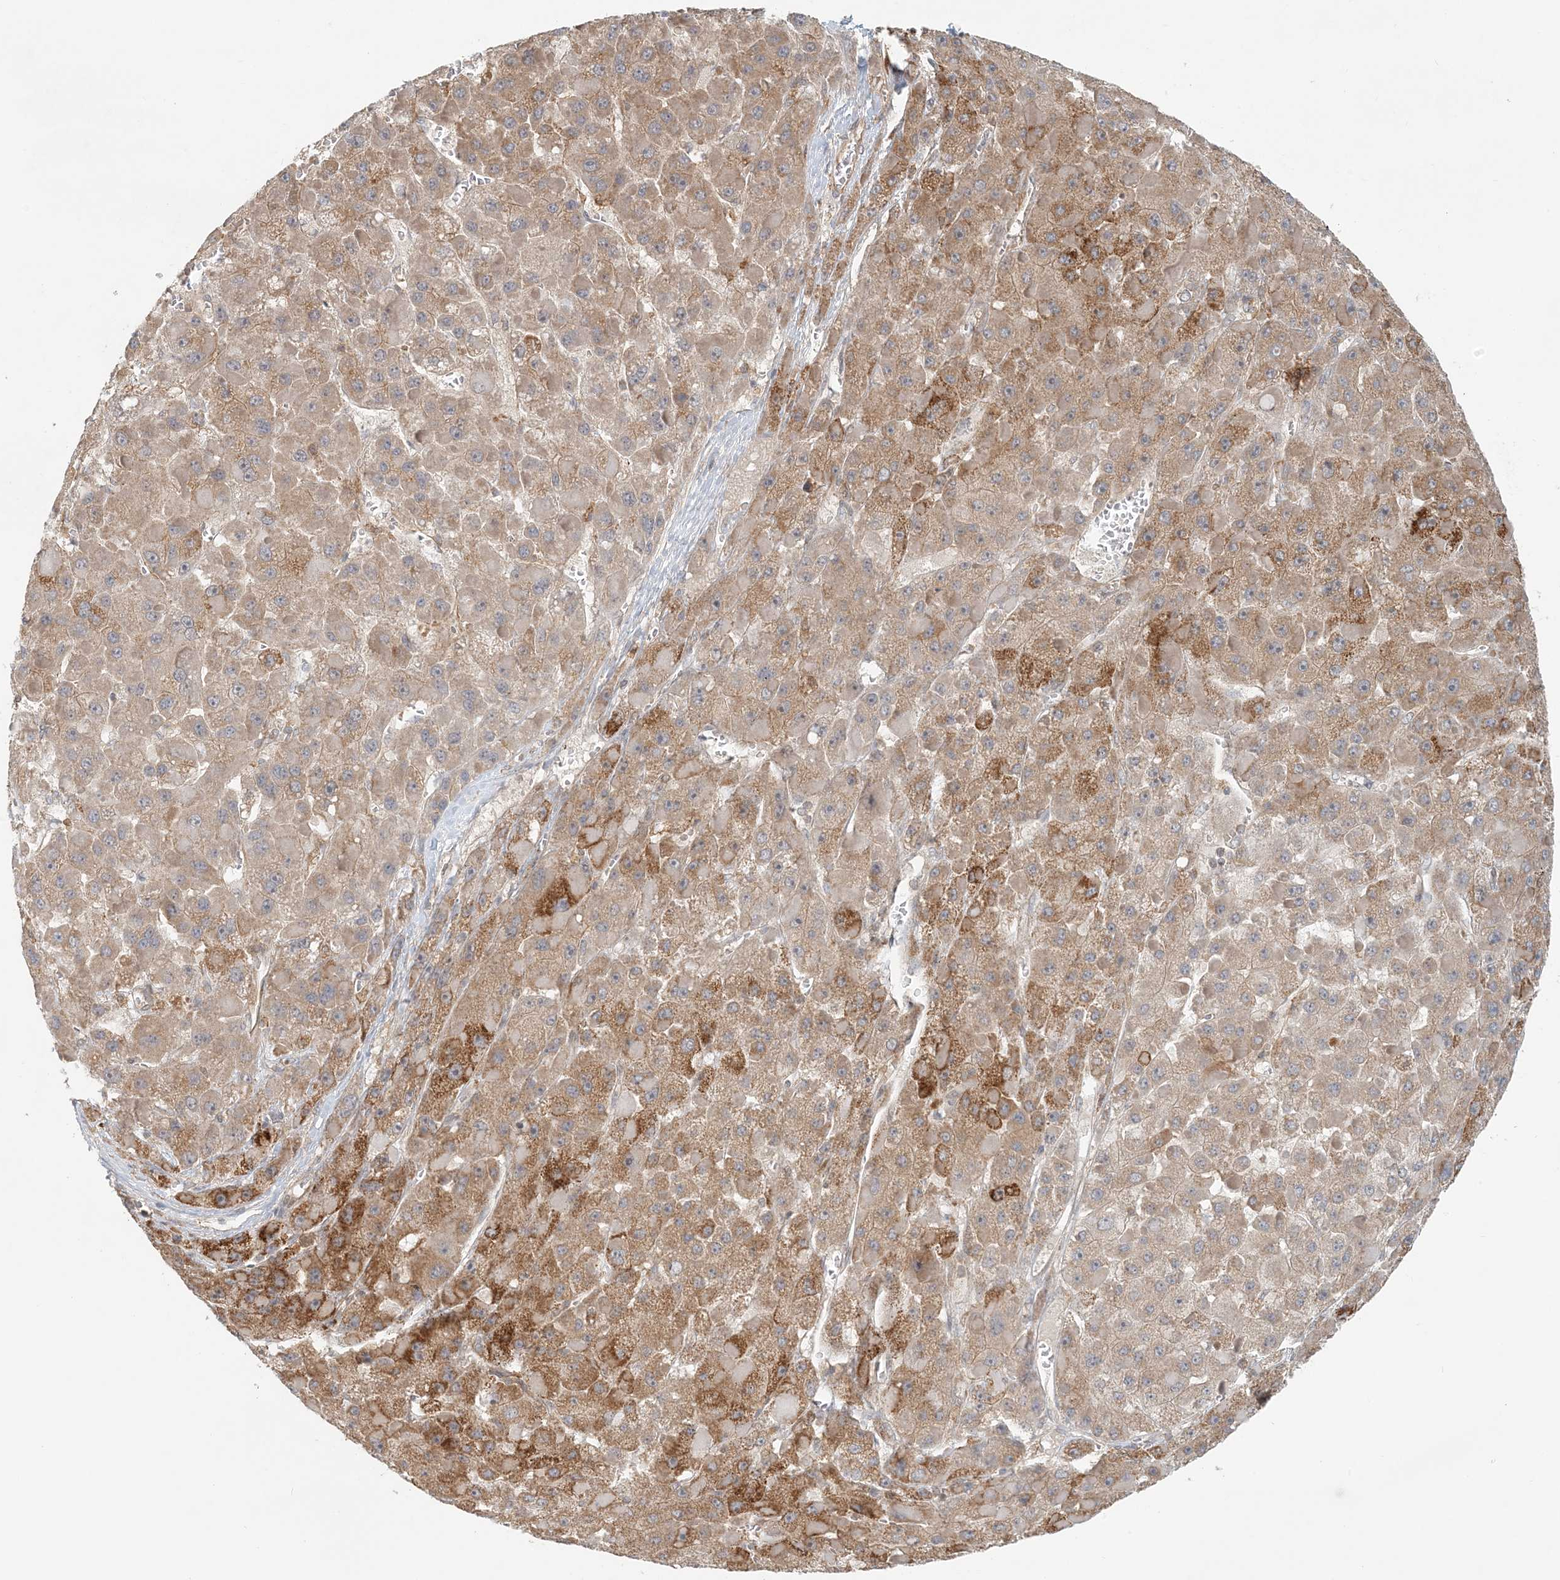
{"staining": {"intensity": "moderate", "quantity": ">75%", "location": "cytoplasmic/membranous"}, "tissue": "liver cancer", "cell_type": "Tumor cells", "image_type": "cancer", "snomed": [{"axis": "morphology", "description": "Carcinoma, Hepatocellular, NOS"}, {"axis": "topography", "description": "Liver"}], "caption": "About >75% of tumor cells in human liver hepatocellular carcinoma exhibit moderate cytoplasmic/membranous protein positivity as visualized by brown immunohistochemical staining.", "gene": "OBI1", "patient": {"sex": "female", "age": 73}}